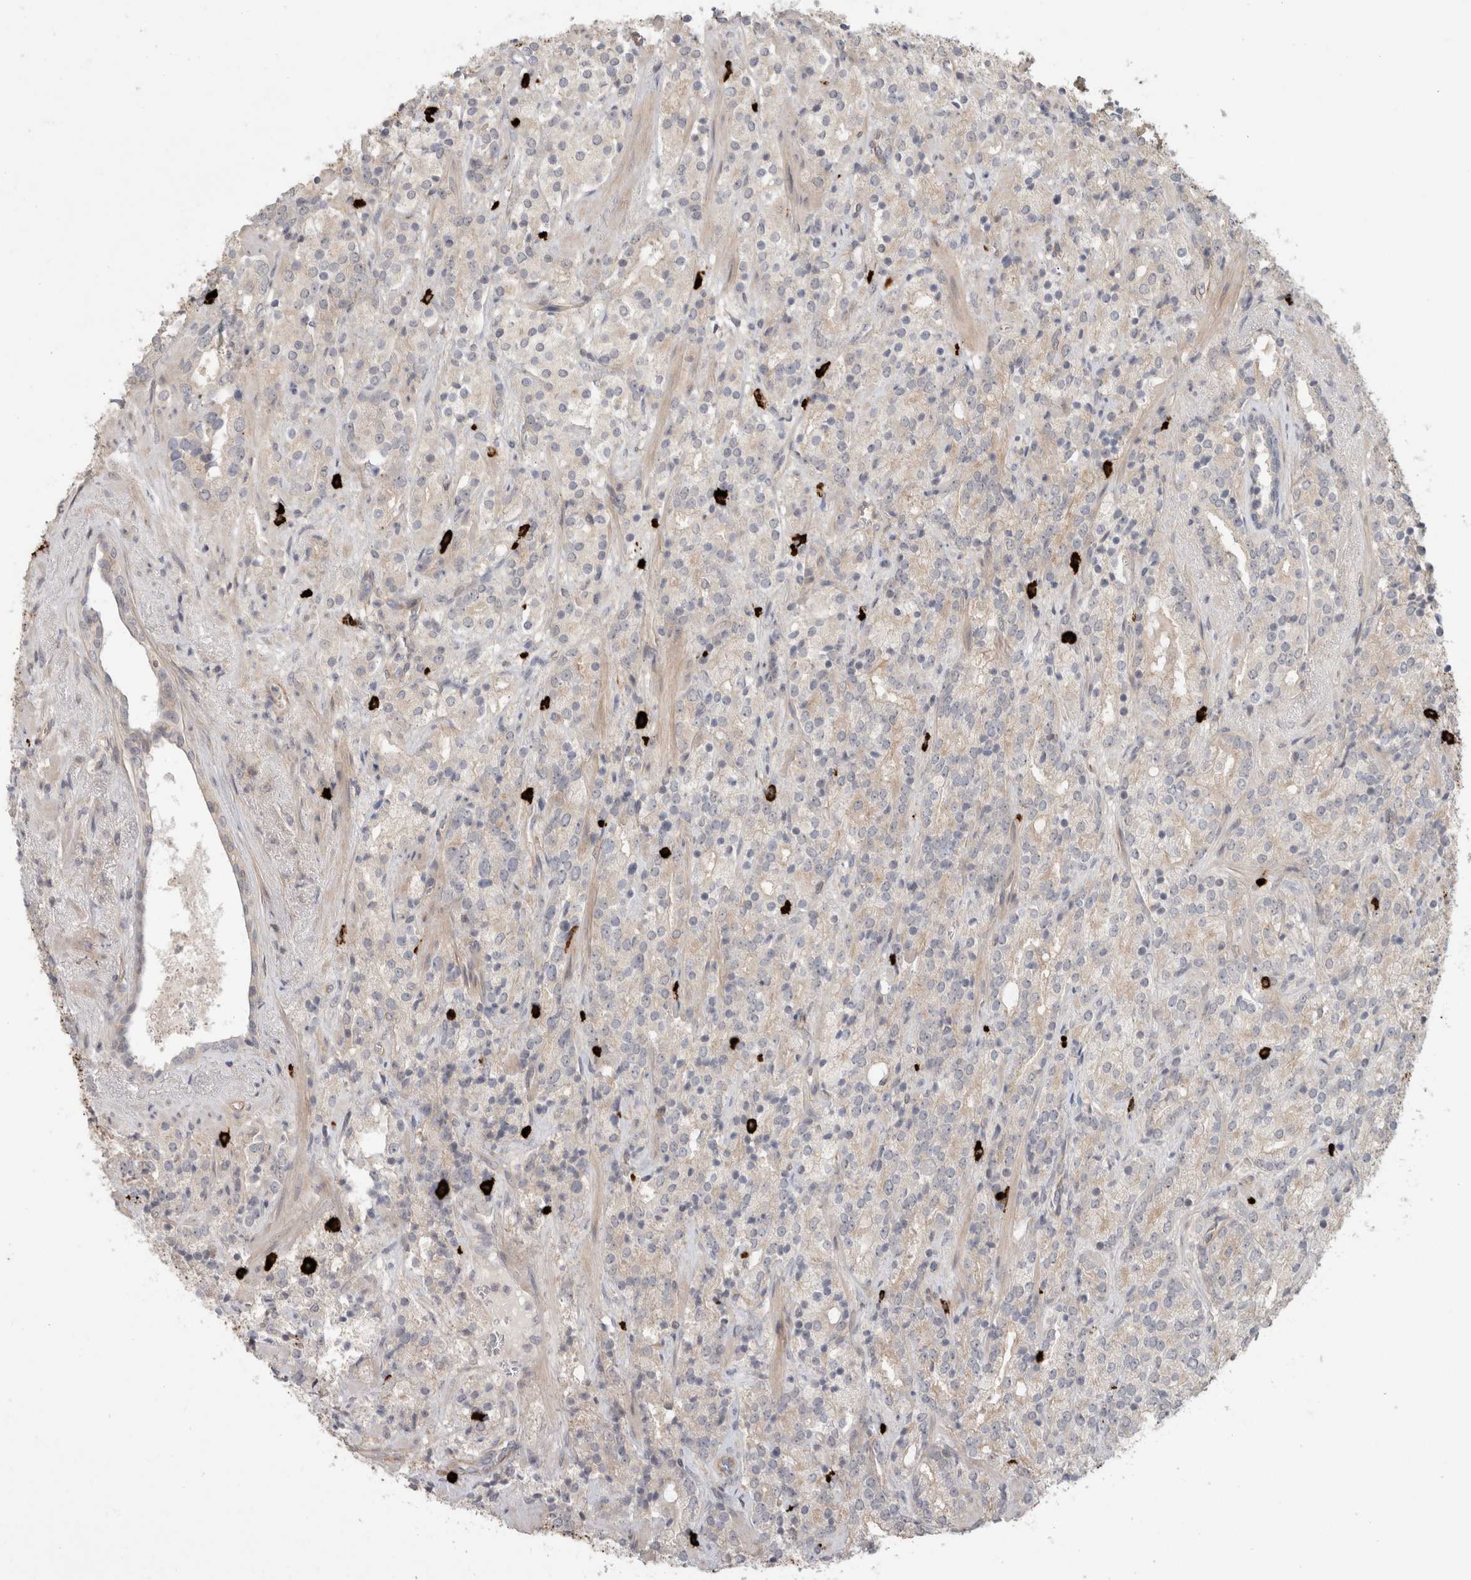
{"staining": {"intensity": "negative", "quantity": "none", "location": "none"}, "tissue": "prostate cancer", "cell_type": "Tumor cells", "image_type": "cancer", "snomed": [{"axis": "morphology", "description": "Adenocarcinoma, High grade"}, {"axis": "topography", "description": "Prostate"}], "caption": "Image shows no significant protein expression in tumor cells of prostate cancer.", "gene": "HSPG2", "patient": {"sex": "male", "age": 71}}